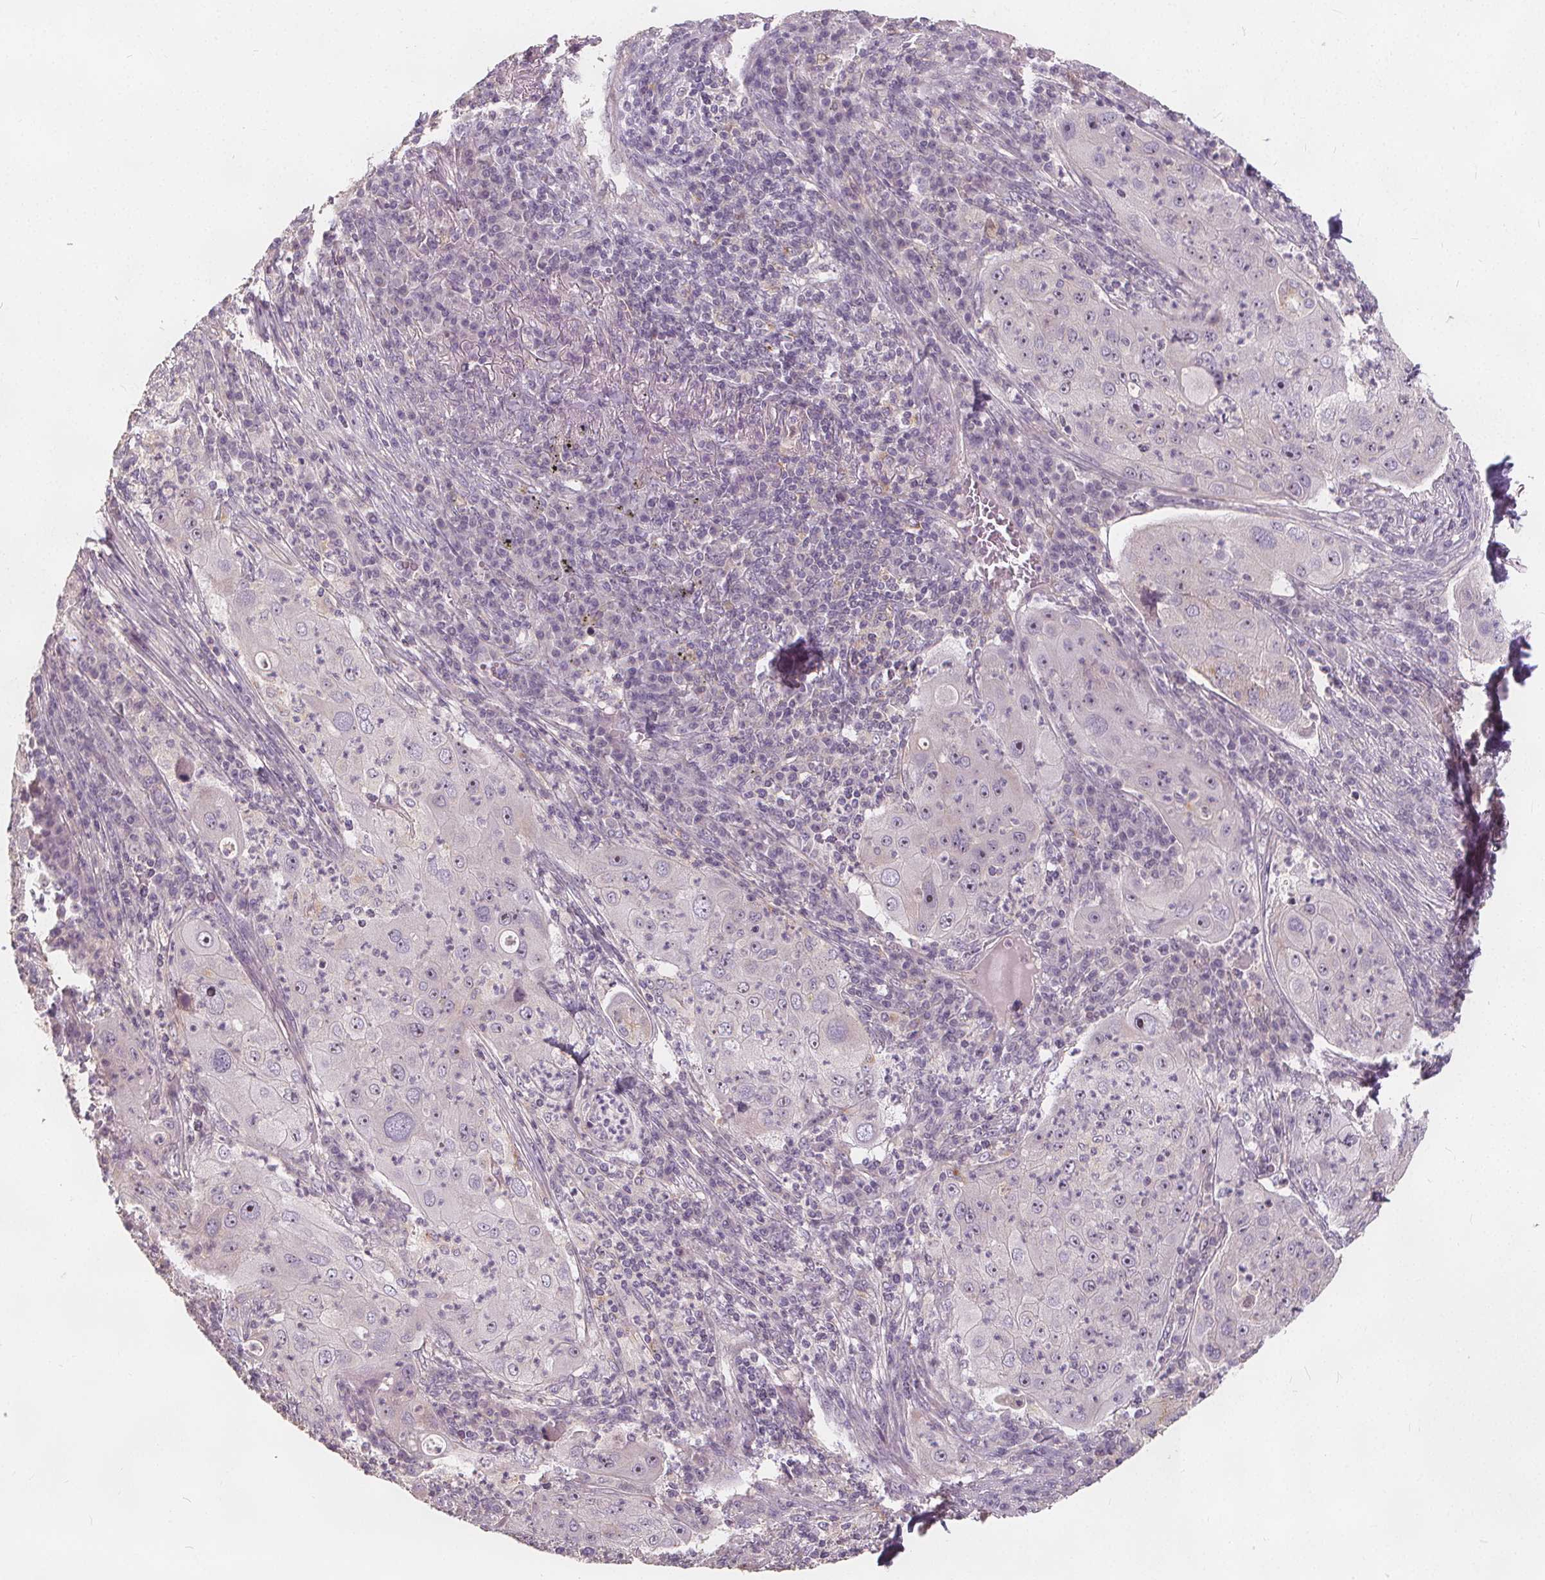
{"staining": {"intensity": "negative", "quantity": "none", "location": "none"}, "tissue": "lung cancer", "cell_type": "Tumor cells", "image_type": "cancer", "snomed": [{"axis": "morphology", "description": "Squamous cell carcinoma, NOS"}, {"axis": "topography", "description": "Lung"}], "caption": "A micrograph of lung cancer stained for a protein displays no brown staining in tumor cells. Brightfield microscopy of immunohistochemistry stained with DAB (brown) and hematoxylin (blue), captured at high magnification.", "gene": "DRC3", "patient": {"sex": "female", "age": 59}}